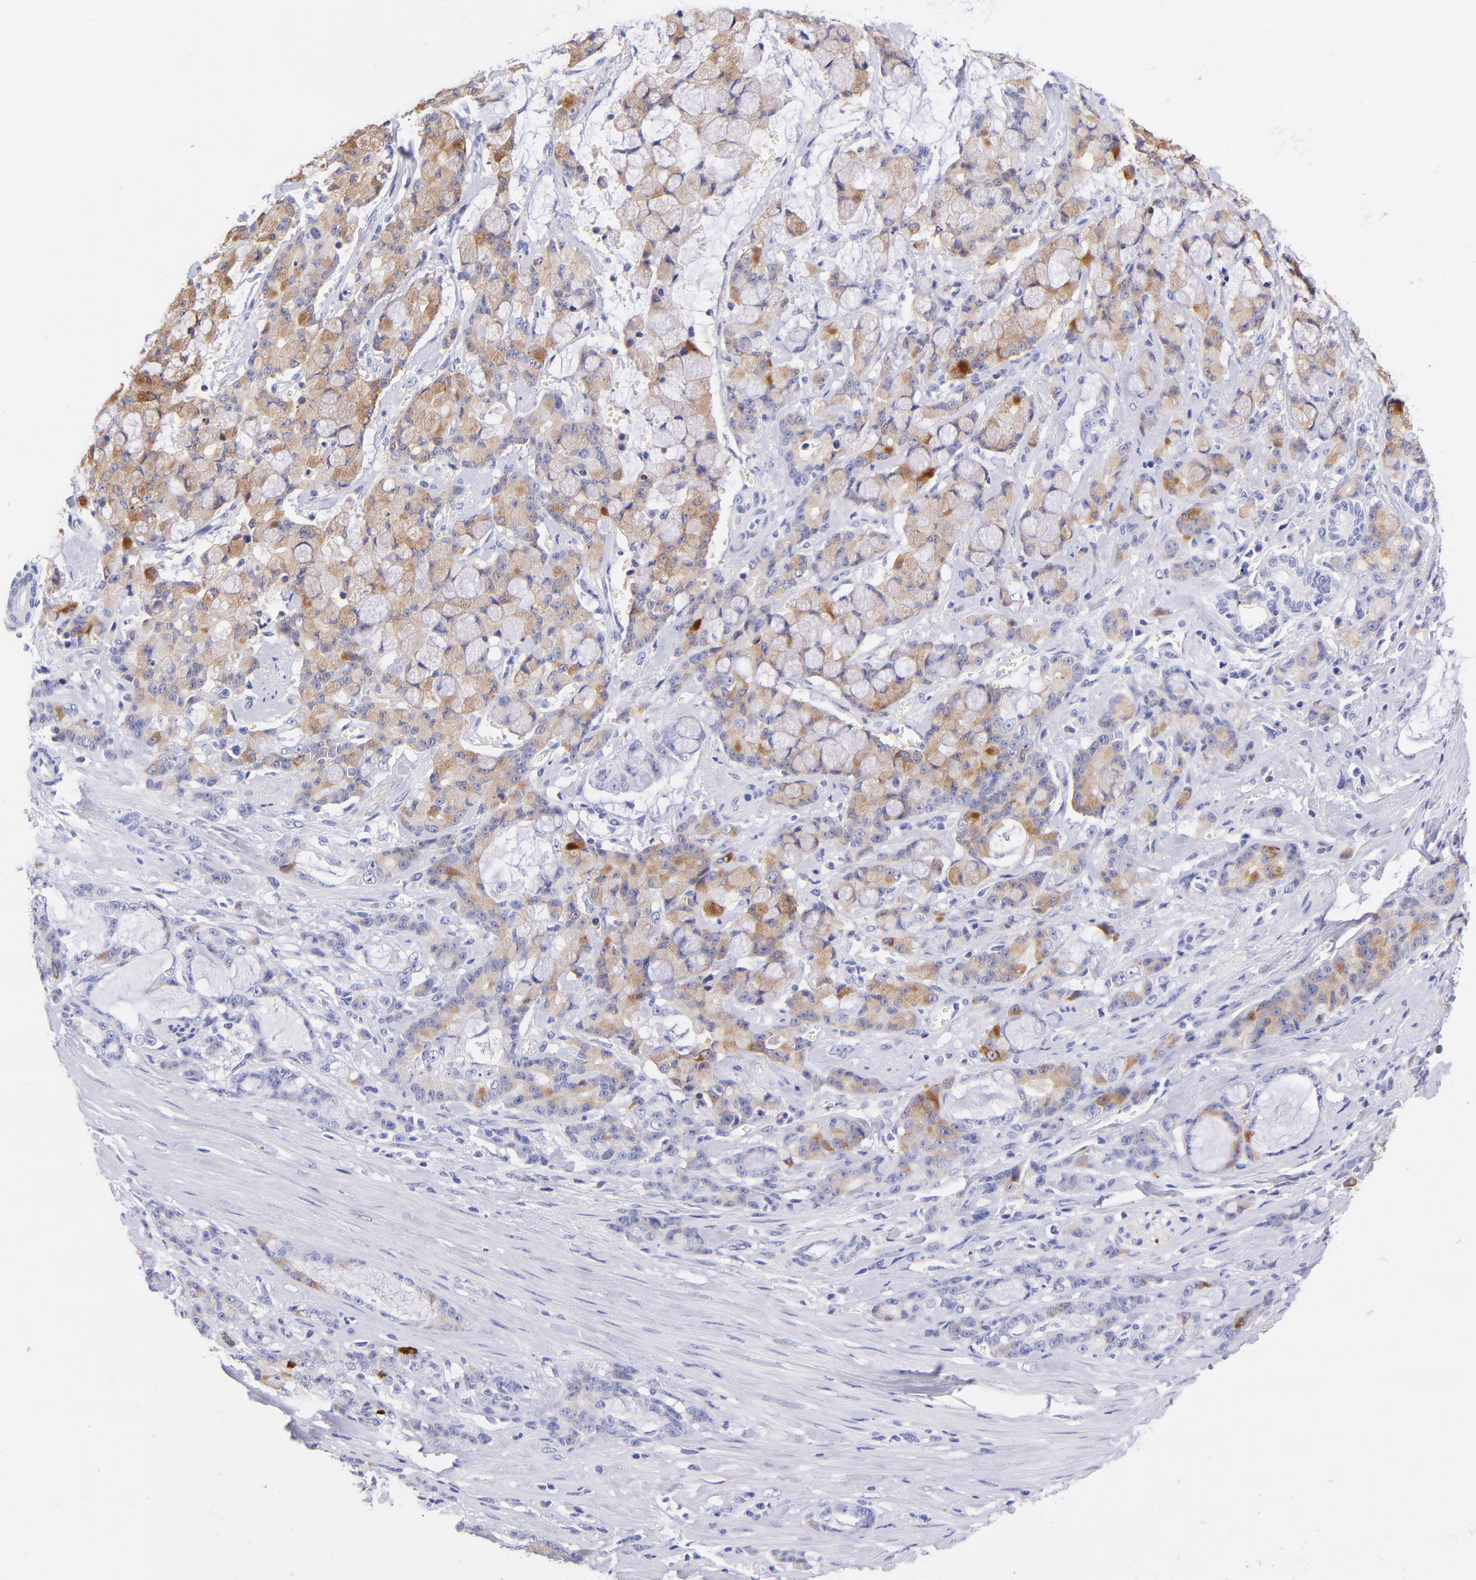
{"staining": {"intensity": "weak", "quantity": "25%-75%", "location": "cytoplasmic/membranous"}, "tissue": "pancreatic cancer", "cell_type": "Tumor cells", "image_type": "cancer", "snomed": [{"axis": "morphology", "description": "Adenocarcinoma, NOS"}, {"axis": "topography", "description": "Pancreas"}], "caption": "This is an image of immunohistochemistry (IHC) staining of adenocarcinoma (pancreatic), which shows weak expression in the cytoplasmic/membranous of tumor cells.", "gene": "RAB3B", "patient": {"sex": "female", "age": 73}}